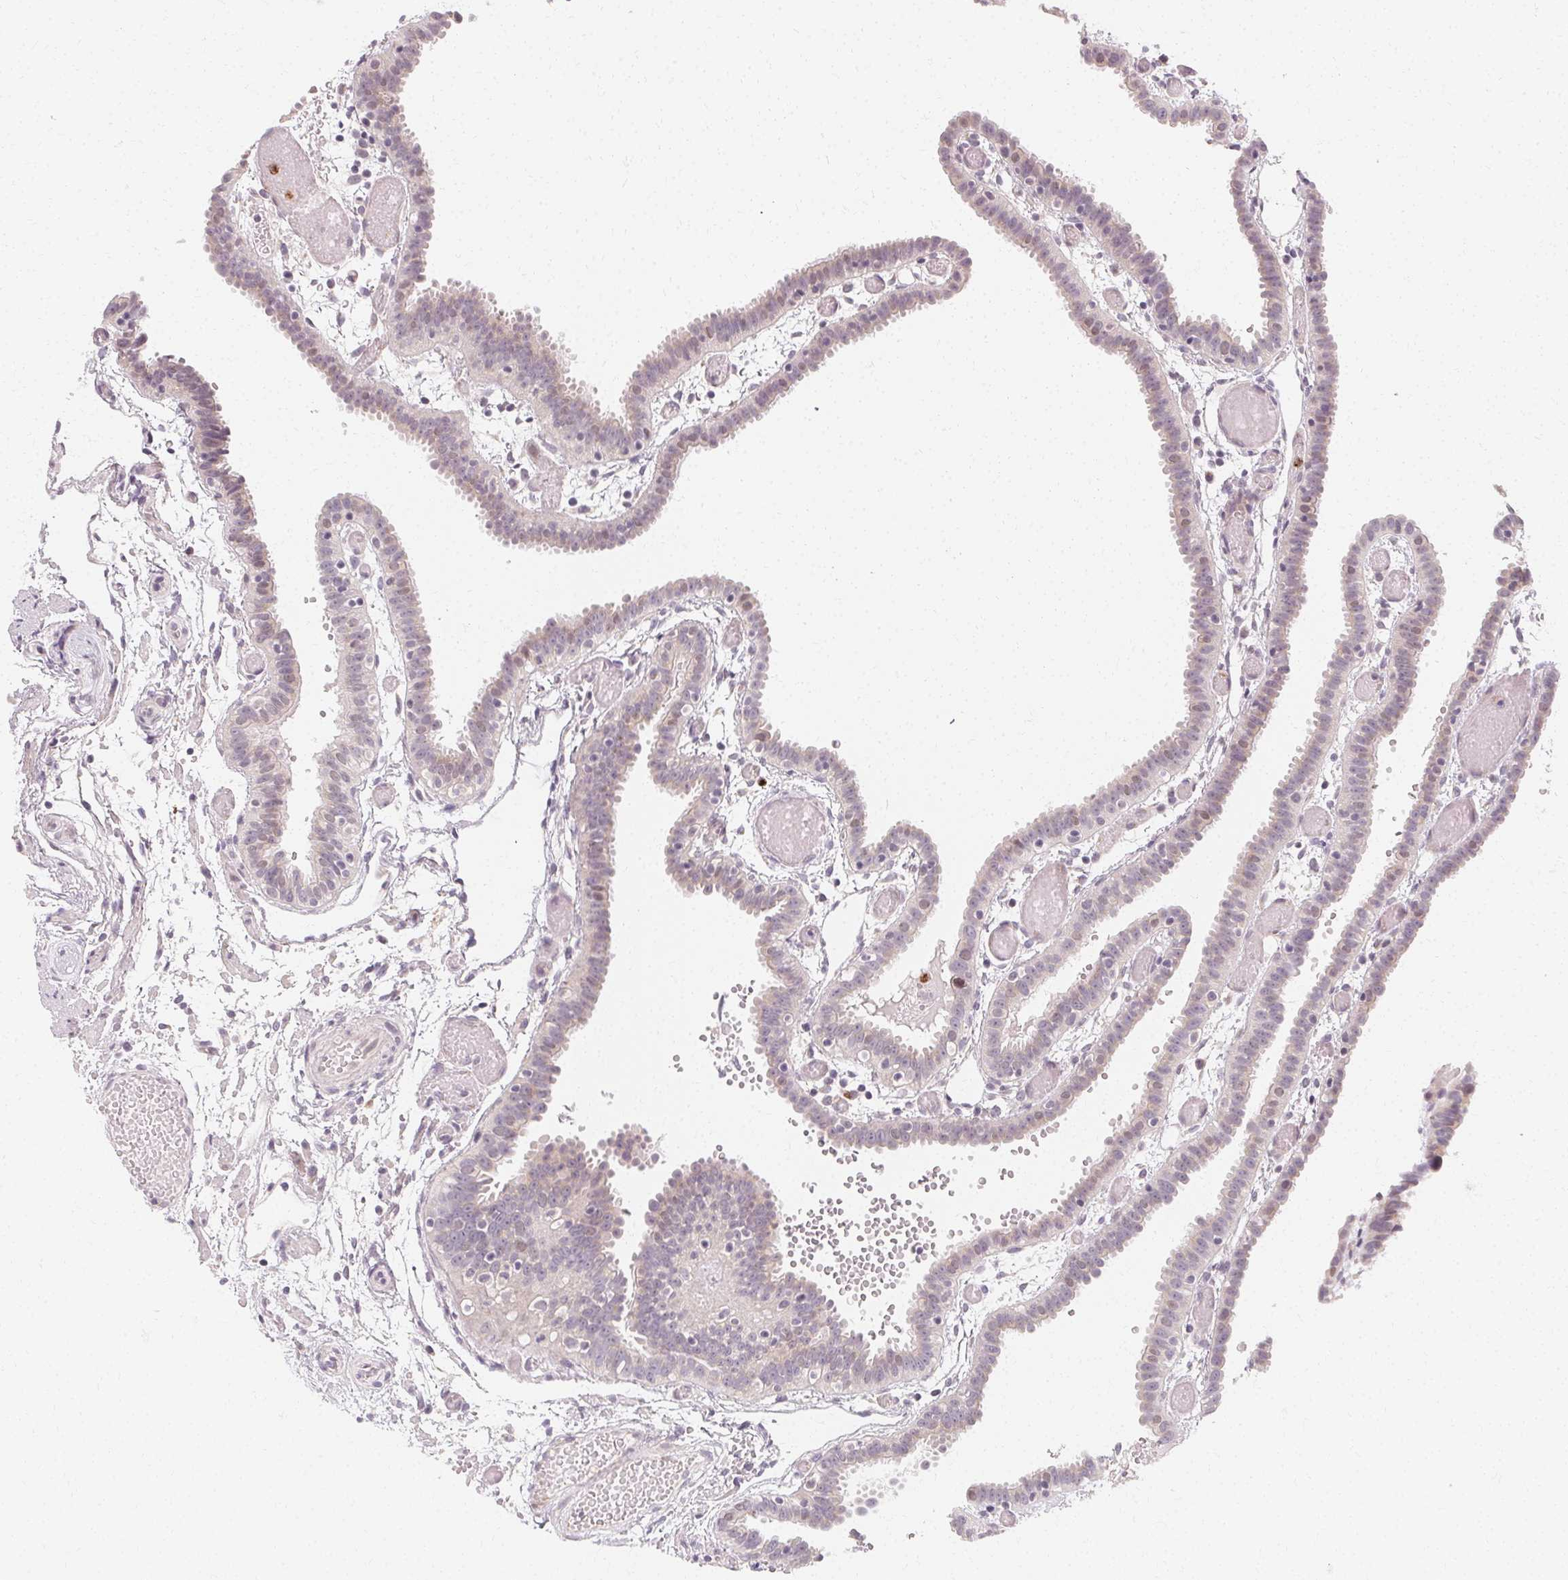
{"staining": {"intensity": "negative", "quantity": "none", "location": "none"}, "tissue": "fallopian tube", "cell_type": "Glandular cells", "image_type": "normal", "snomed": [{"axis": "morphology", "description": "Normal tissue, NOS"}, {"axis": "topography", "description": "Fallopian tube"}], "caption": "Micrograph shows no protein expression in glandular cells of unremarkable fallopian tube. (Immunohistochemistry, brightfield microscopy, high magnification).", "gene": "CLCNKA", "patient": {"sex": "female", "age": 37}}